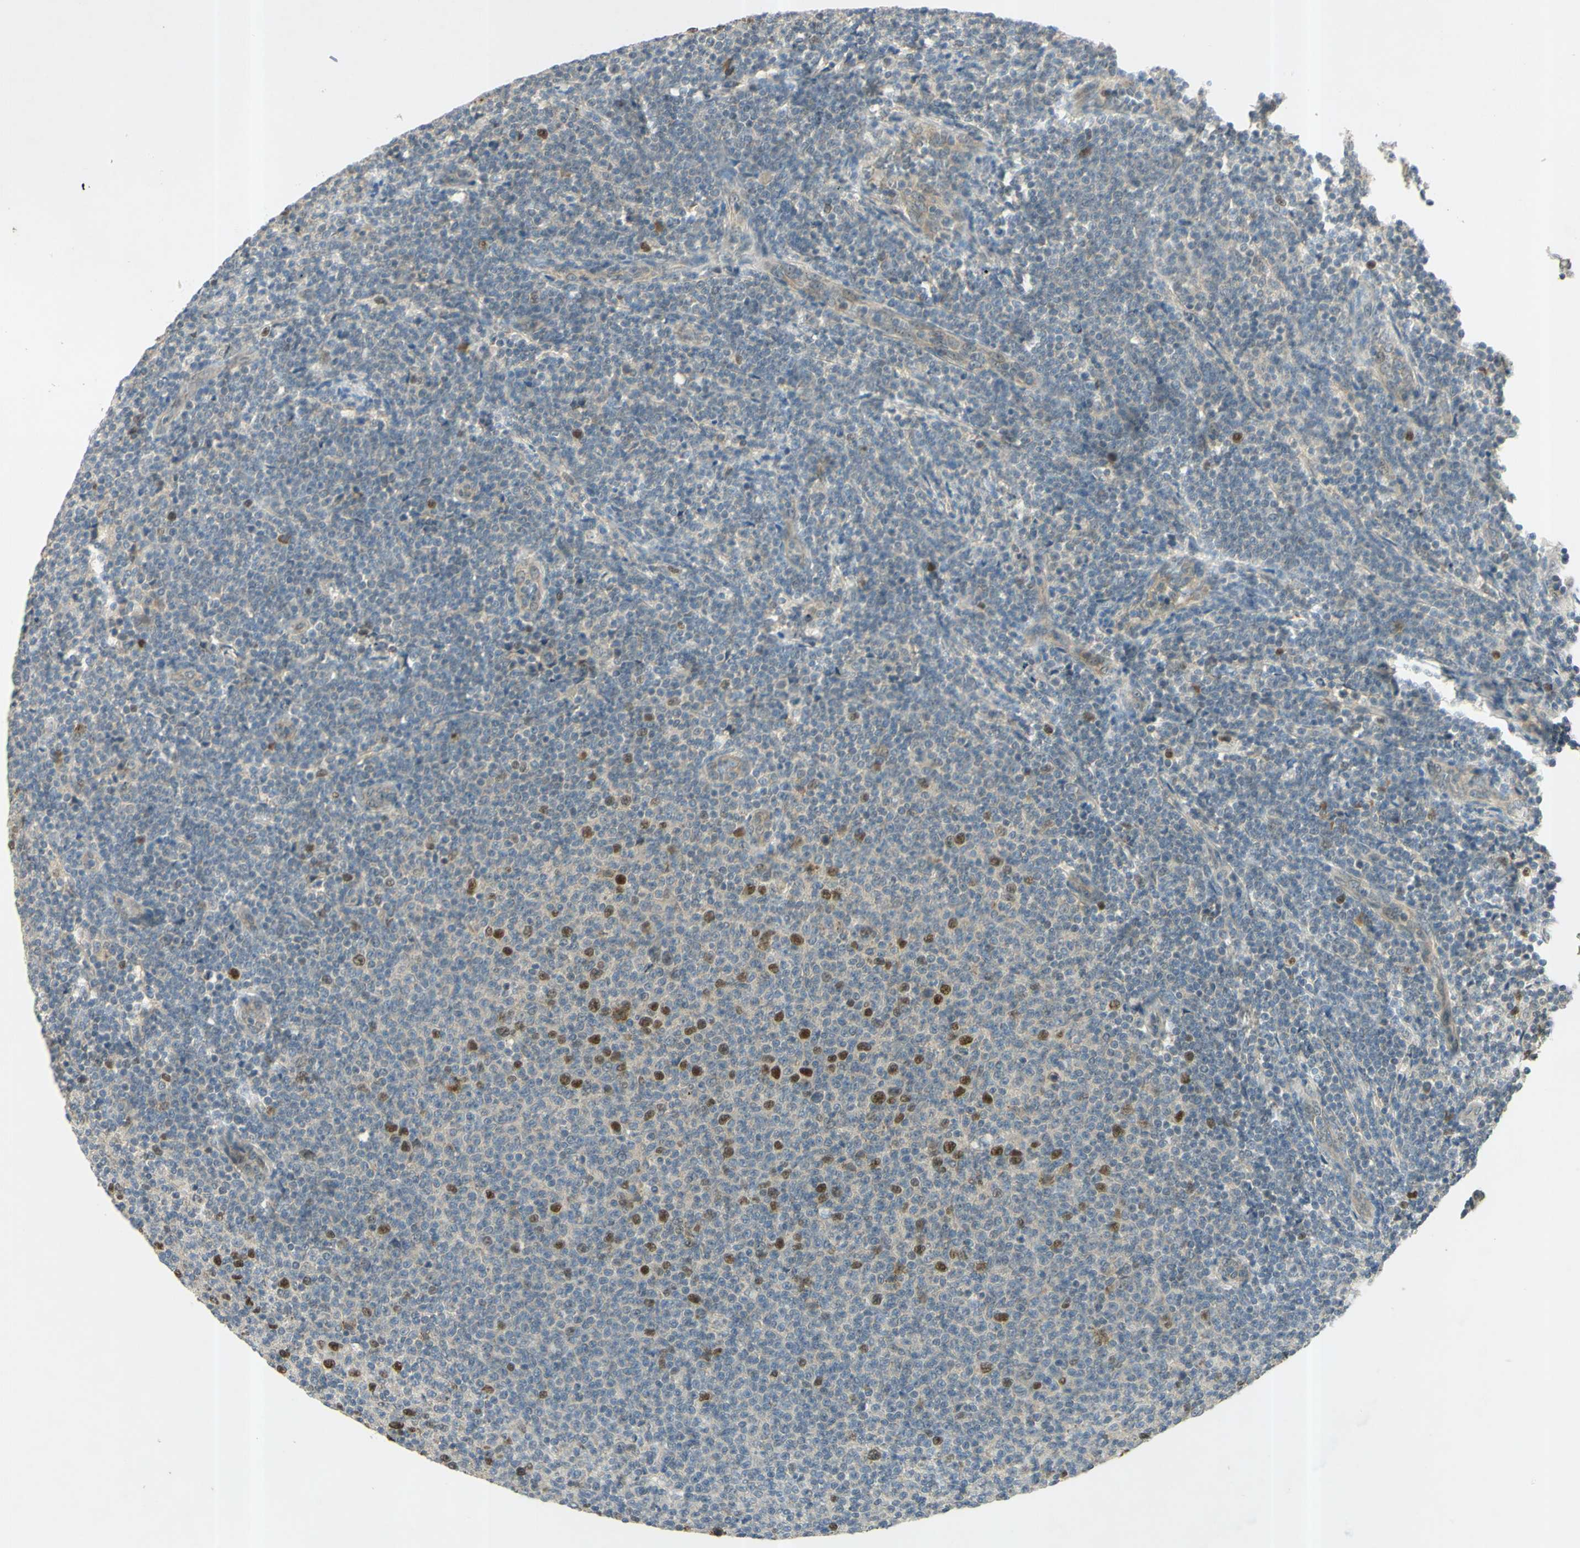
{"staining": {"intensity": "strong", "quantity": "<25%", "location": "nuclear"}, "tissue": "lymphoma", "cell_type": "Tumor cells", "image_type": "cancer", "snomed": [{"axis": "morphology", "description": "Malignant lymphoma, non-Hodgkin's type, Low grade"}, {"axis": "topography", "description": "Lymph node"}], "caption": "IHC micrograph of neoplastic tissue: lymphoma stained using immunohistochemistry (IHC) displays medium levels of strong protein expression localized specifically in the nuclear of tumor cells, appearing as a nuclear brown color.", "gene": "RAD18", "patient": {"sex": "male", "age": 66}}